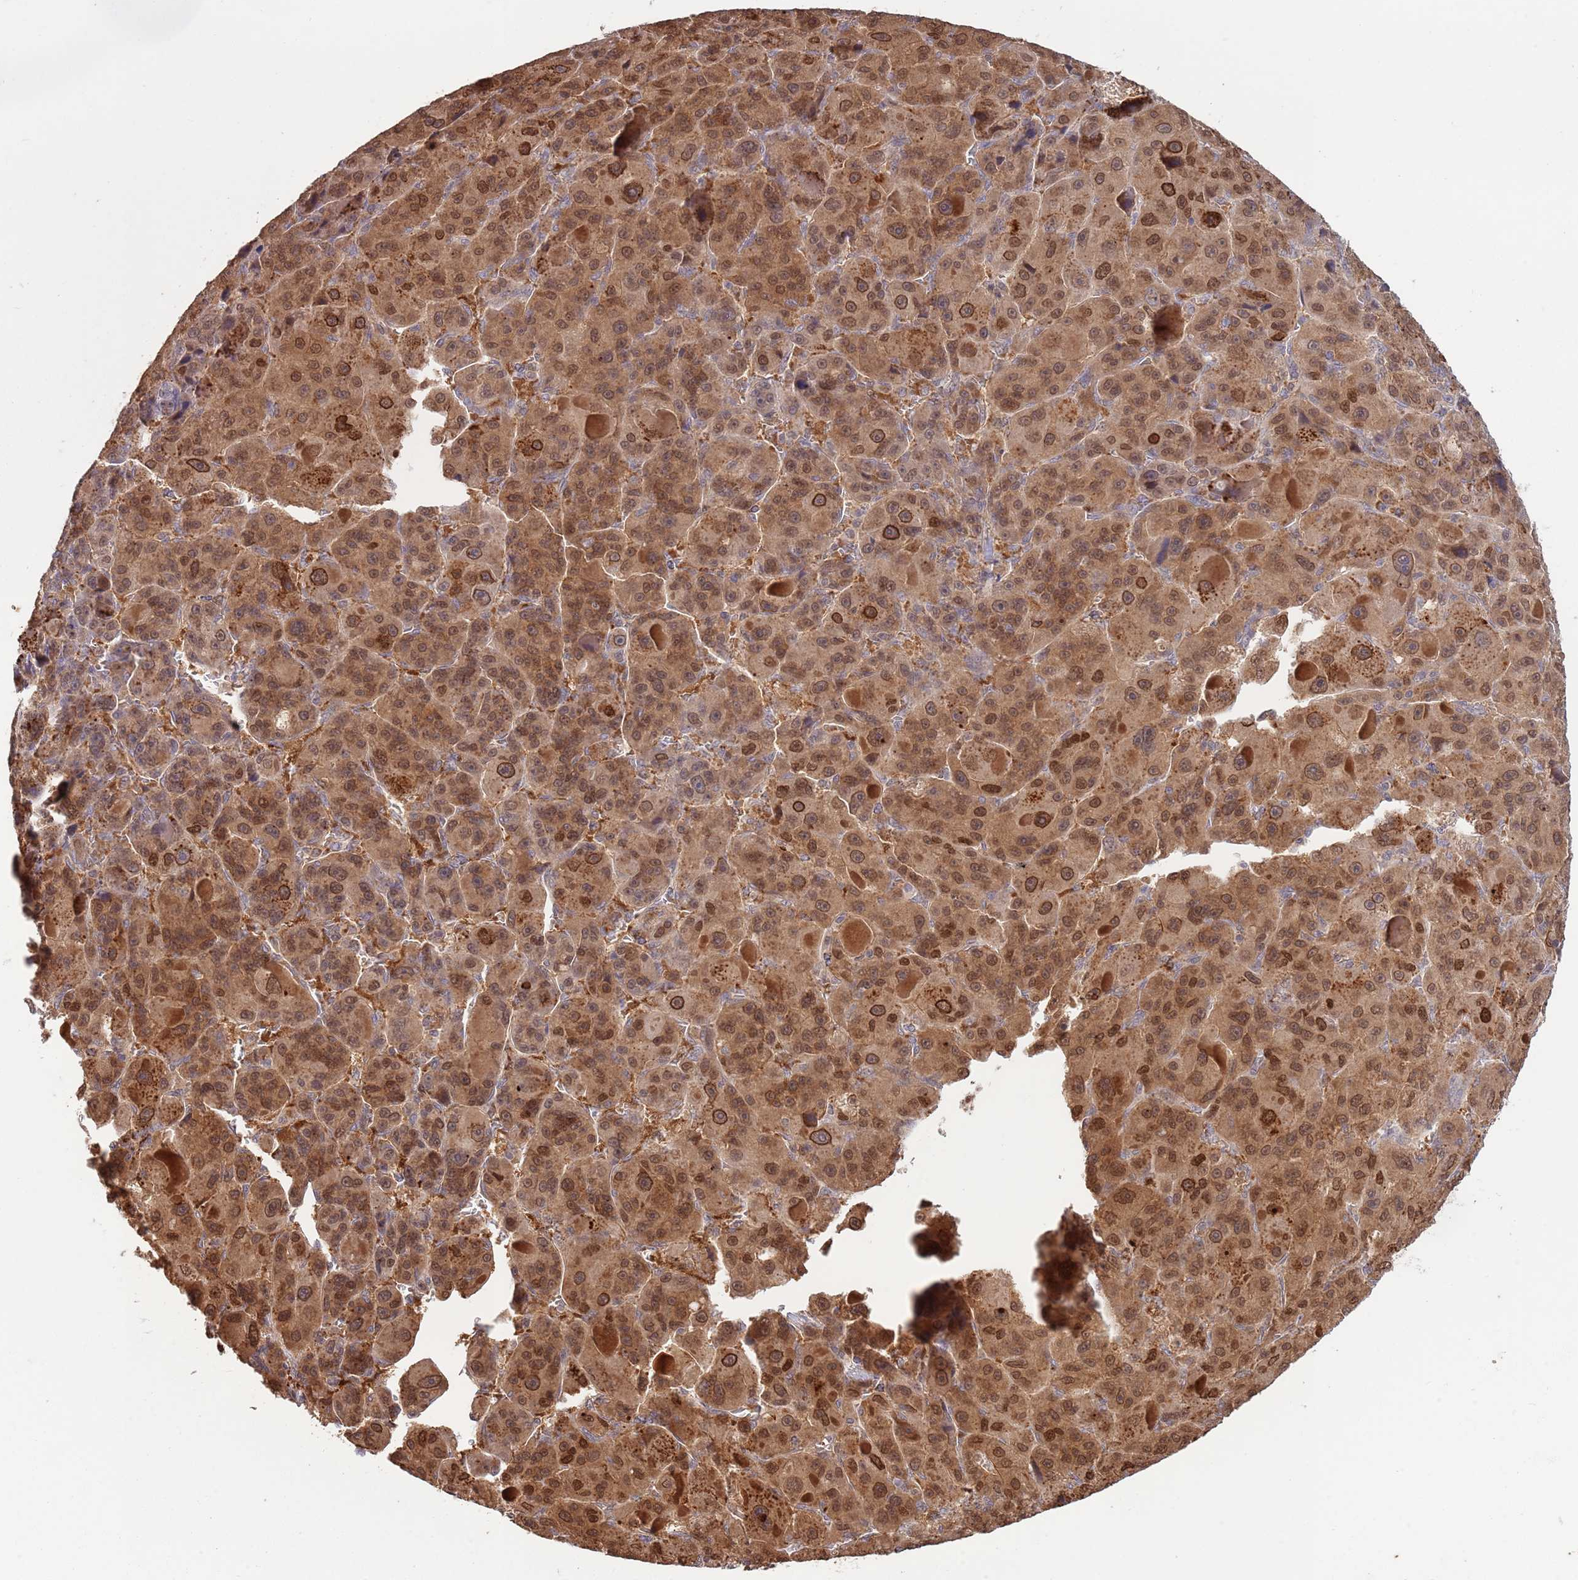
{"staining": {"intensity": "moderate", "quantity": ">75%", "location": "cytoplasmic/membranous,nuclear"}, "tissue": "liver cancer", "cell_type": "Tumor cells", "image_type": "cancer", "snomed": [{"axis": "morphology", "description": "Carcinoma, Hepatocellular, NOS"}, {"axis": "topography", "description": "Liver"}], "caption": "Tumor cells show moderate cytoplasmic/membranous and nuclear staining in about >75% of cells in liver cancer.", "gene": "SALL1", "patient": {"sex": "male", "age": 76}}